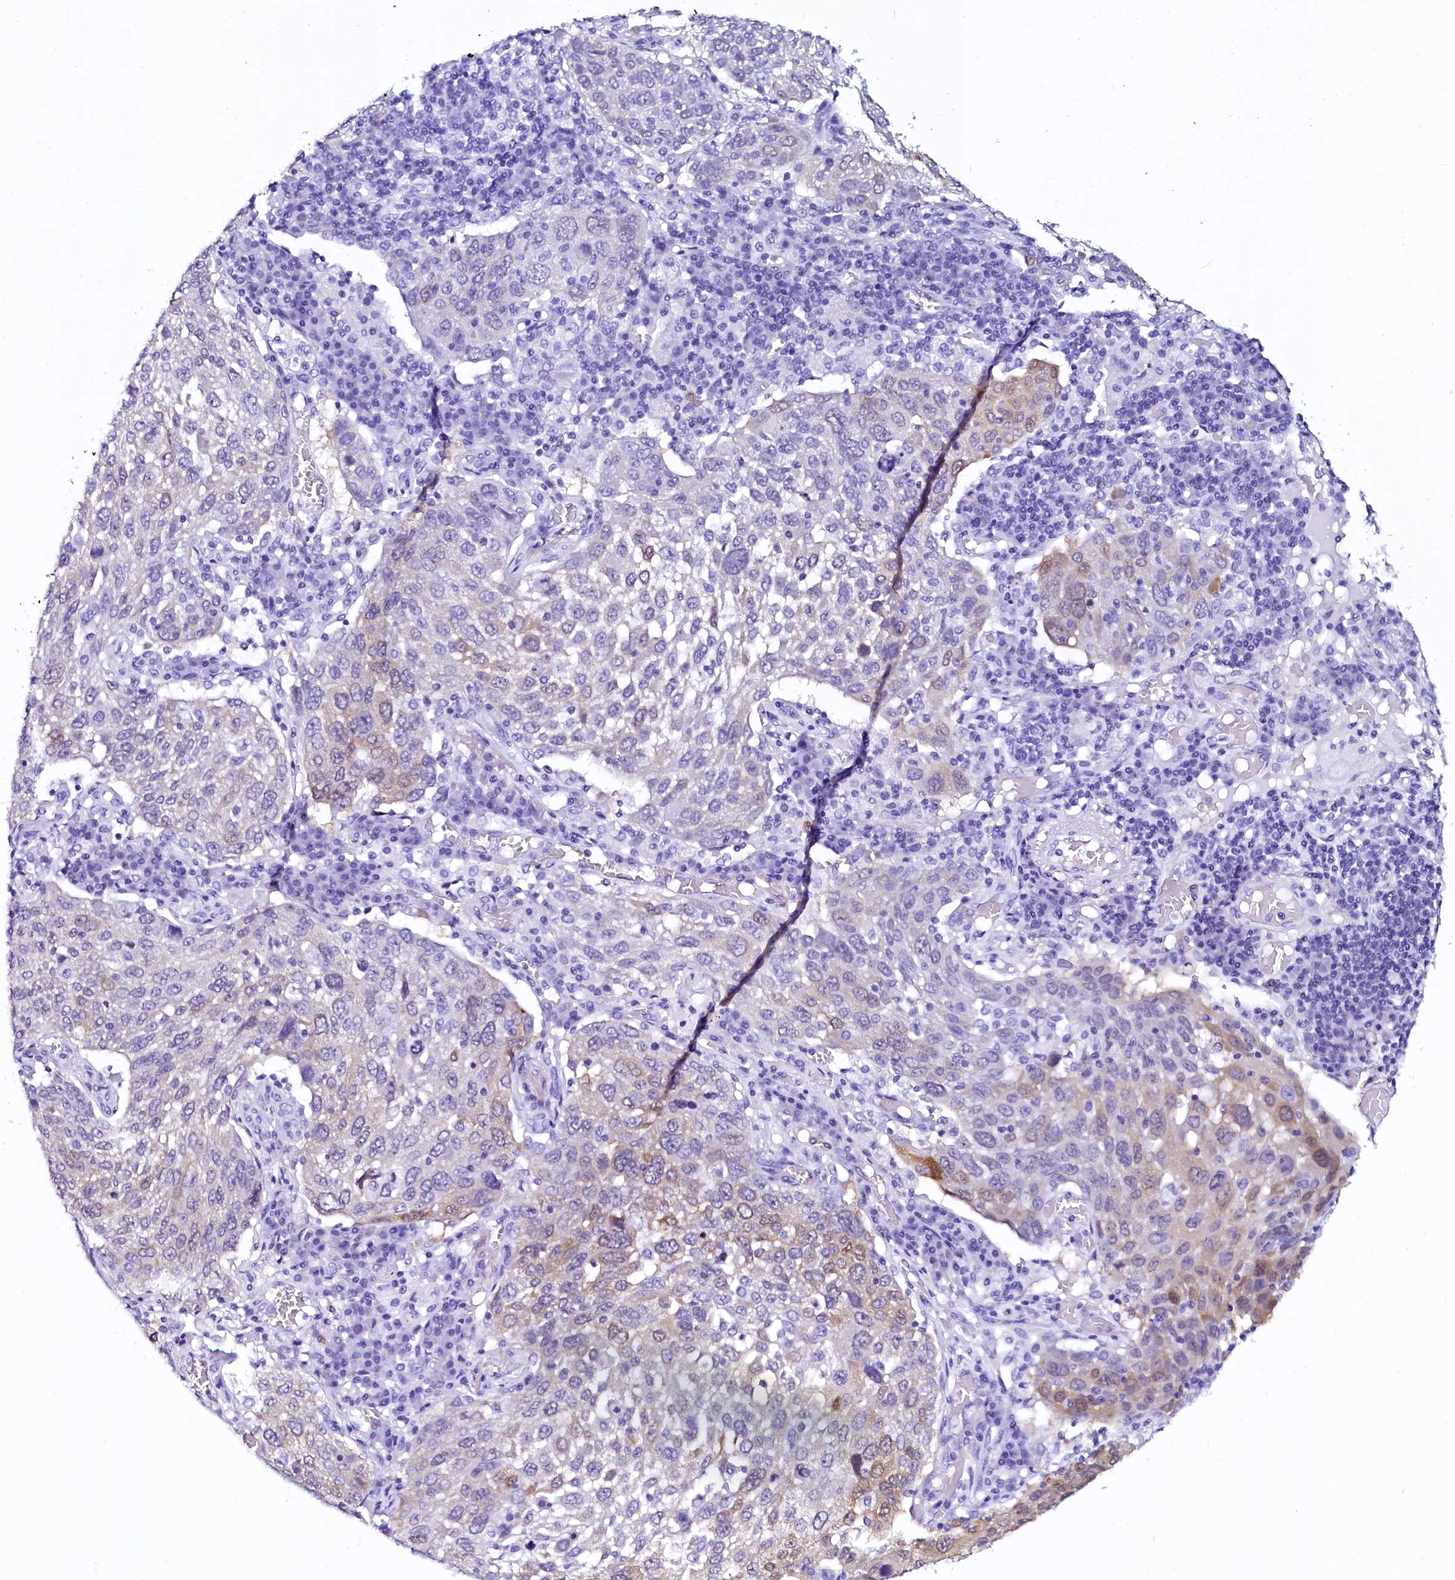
{"staining": {"intensity": "weak", "quantity": "<25%", "location": "cytoplasmic/membranous"}, "tissue": "lung cancer", "cell_type": "Tumor cells", "image_type": "cancer", "snomed": [{"axis": "morphology", "description": "Squamous cell carcinoma, NOS"}, {"axis": "topography", "description": "Lung"}], "caption": "A photomicrograph of human lung squamous cell carcinoma is negative for staining in tumor cells.", "gene": "SORD", "patient": {"sex": "male", "age": 65}}